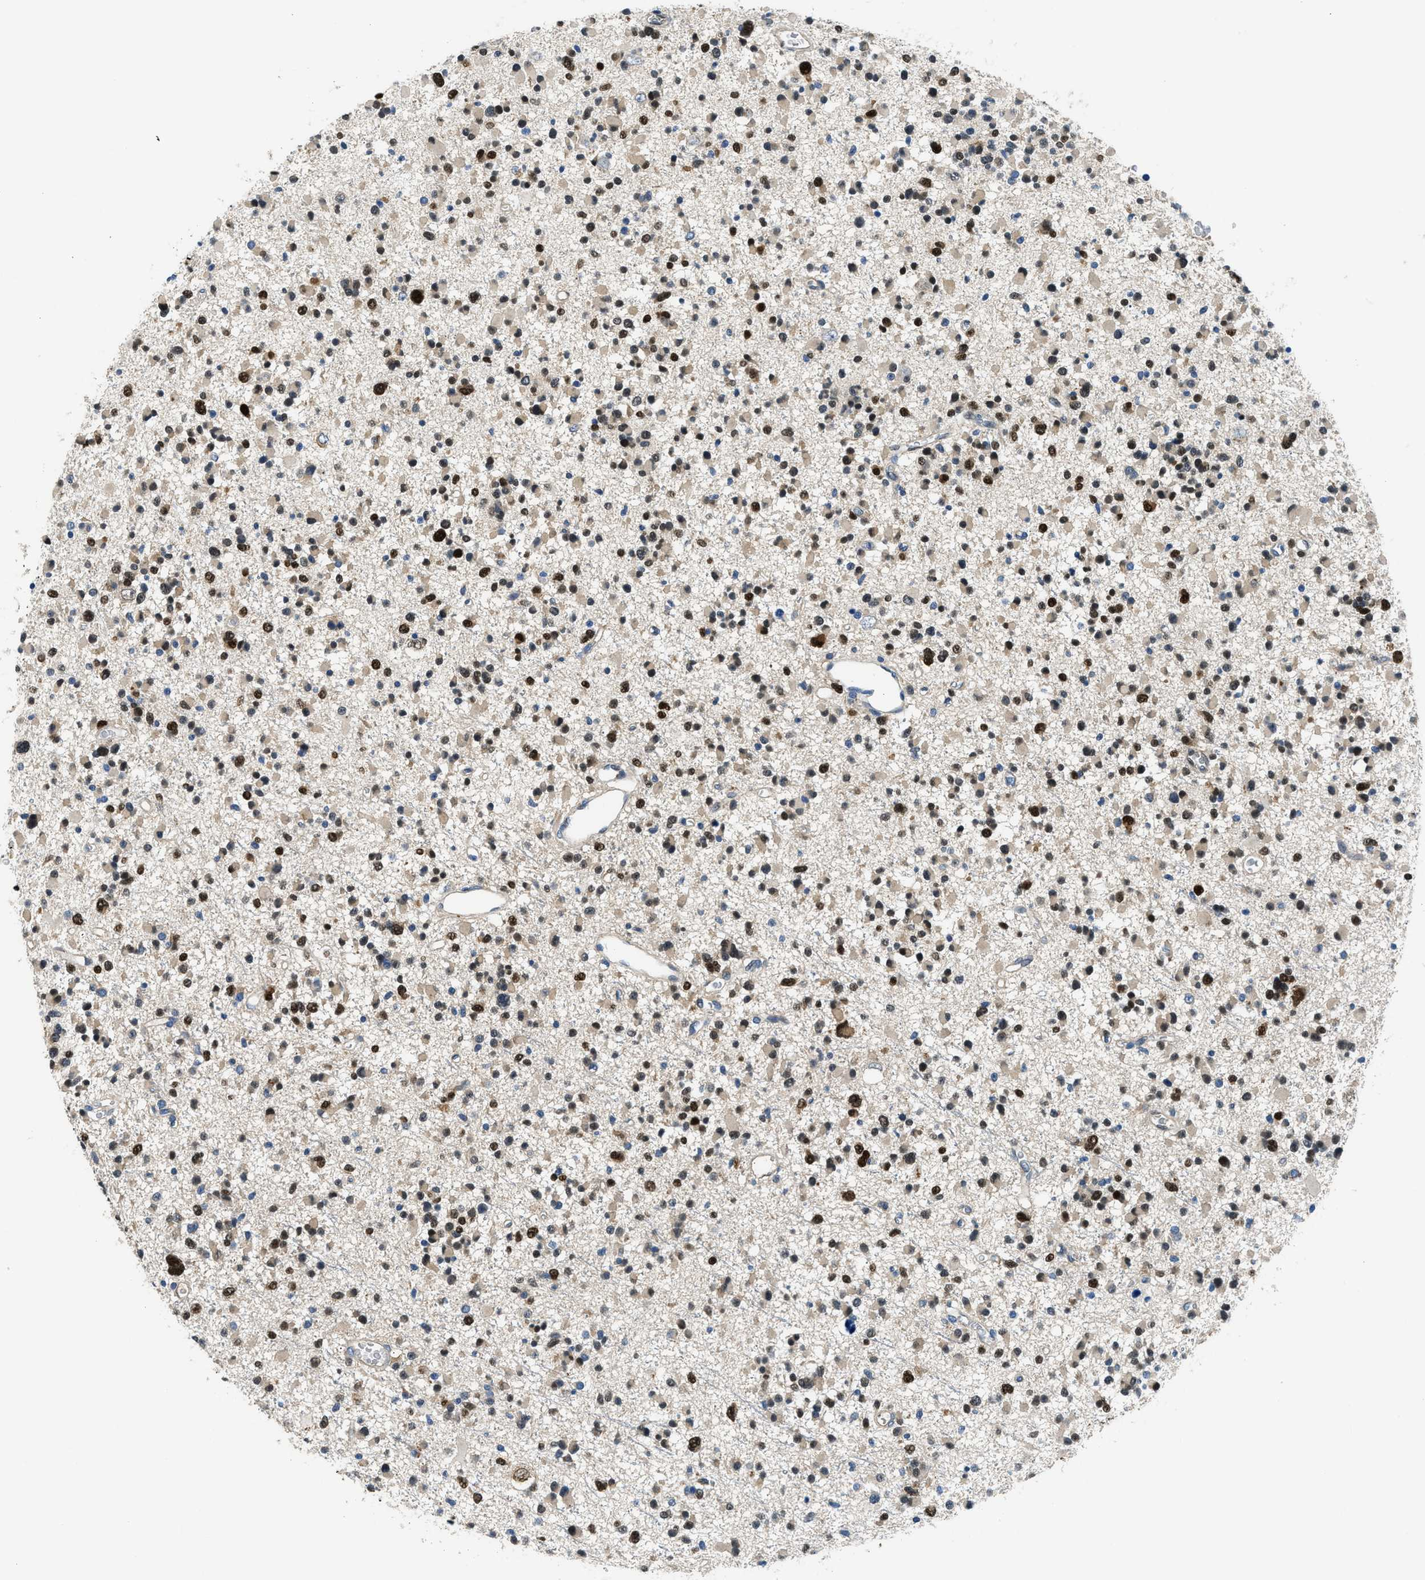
{"staining": {"intensity": "strong", "quantity": ">75%", "location": "nuclear"}, "tissue": "glioma", "cell_type": "Tumor cells", "image_type": "cancer", "snomed": [{"axis": "morphology", "description": "Glioma, malignant, Low grade"}, {"axis": "topography", "description": "Brain"}], "caption": "Tumor cells demonstrate high levels of strong nuclear staining in approximately >75% of cells in human malignant glioma (low-grade).", "gene": "TOX", "patient": {"sex": "female", "age": 22}}